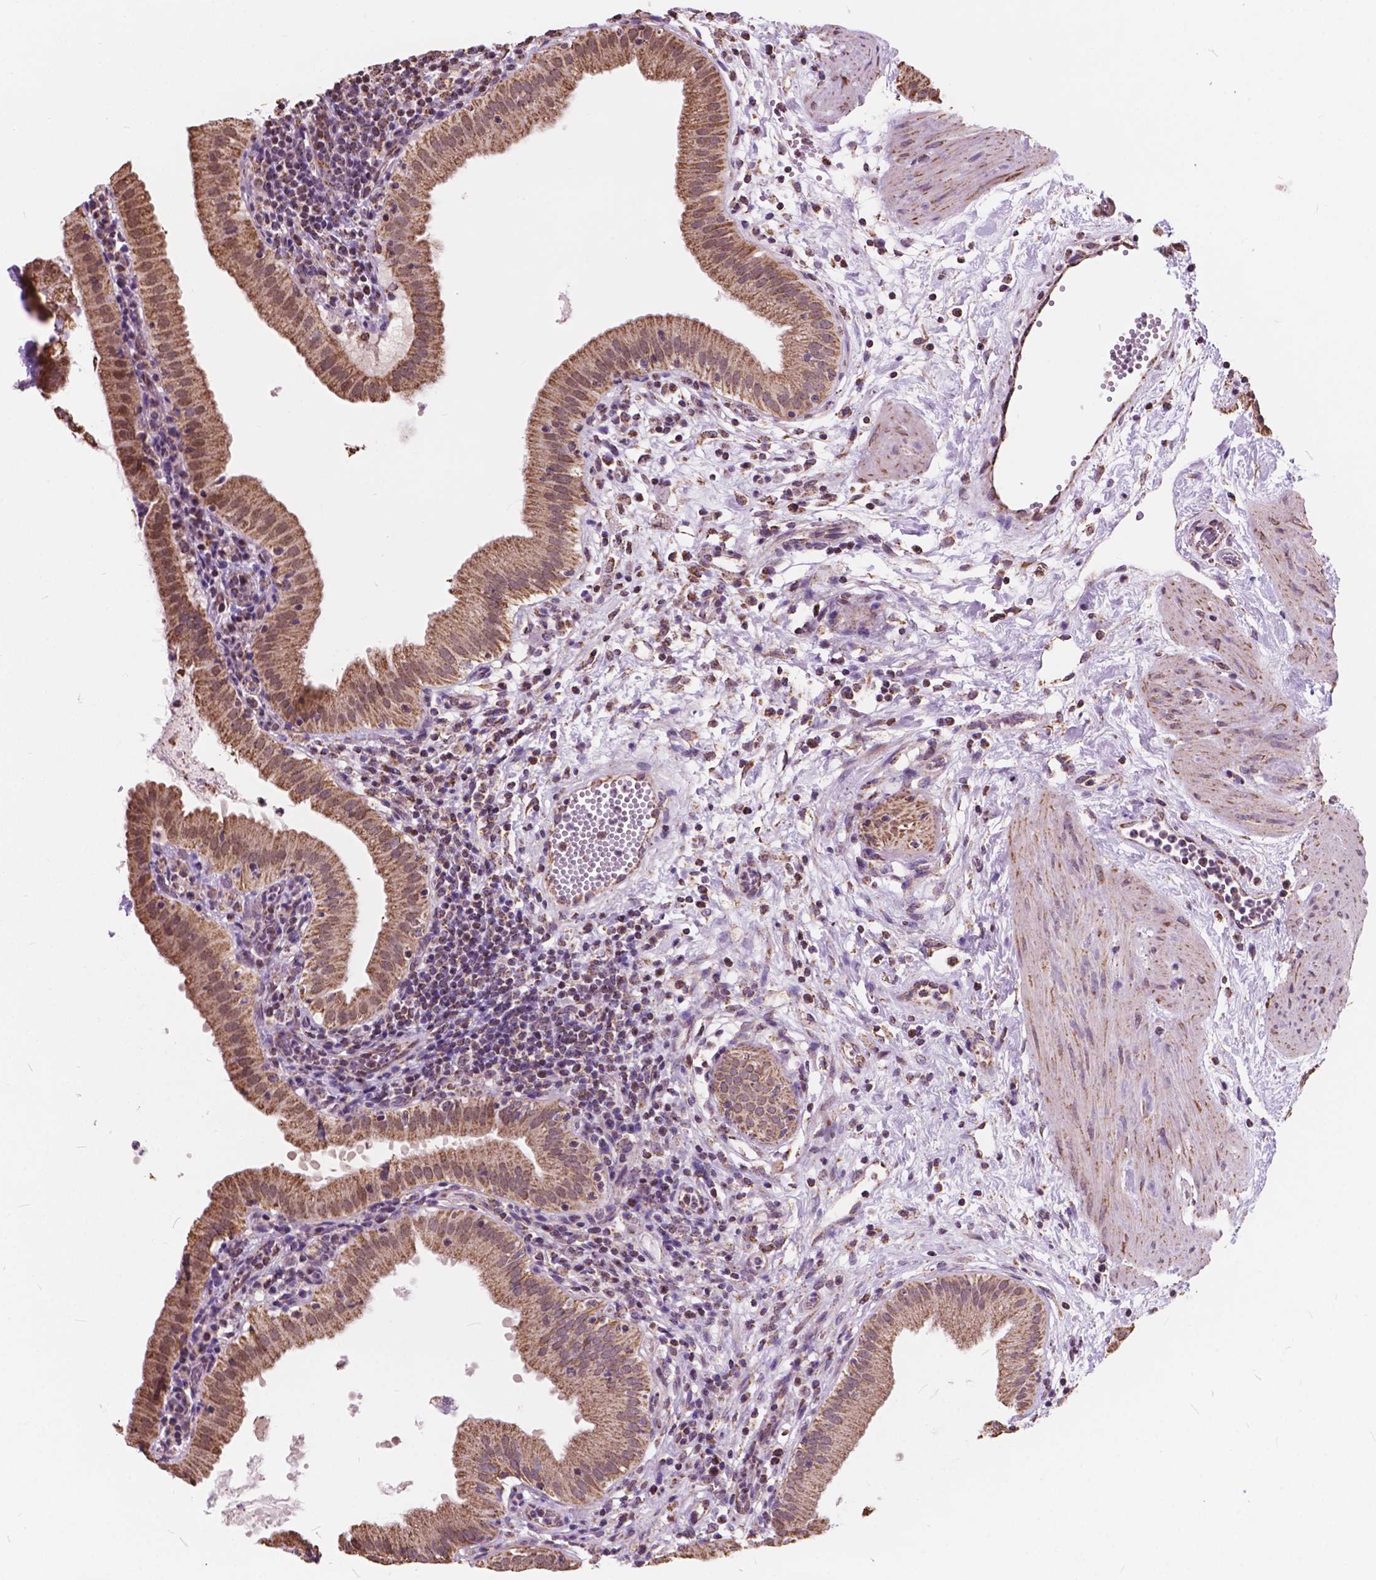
{"staining": {"intensity": "moderate", "quantity": ">75%", "location": "cytoplasmic/membranous"}, "tissue": "gallbladder", "cell_type": "Glandular cells", "image_type": "normal", "snomed": [{"axis": "morphology", "description": "Normal tissue, NOS"}, {"axis": "topography", "description": "Gallbladder"}], "caption": "Protein staining of benign gallbladder shows moderate cytoplasmic/membranous positivity in approximately >75% of glandular cells.", "gene": "SCOC", "patient": {"sex": "female", "age": 65}}